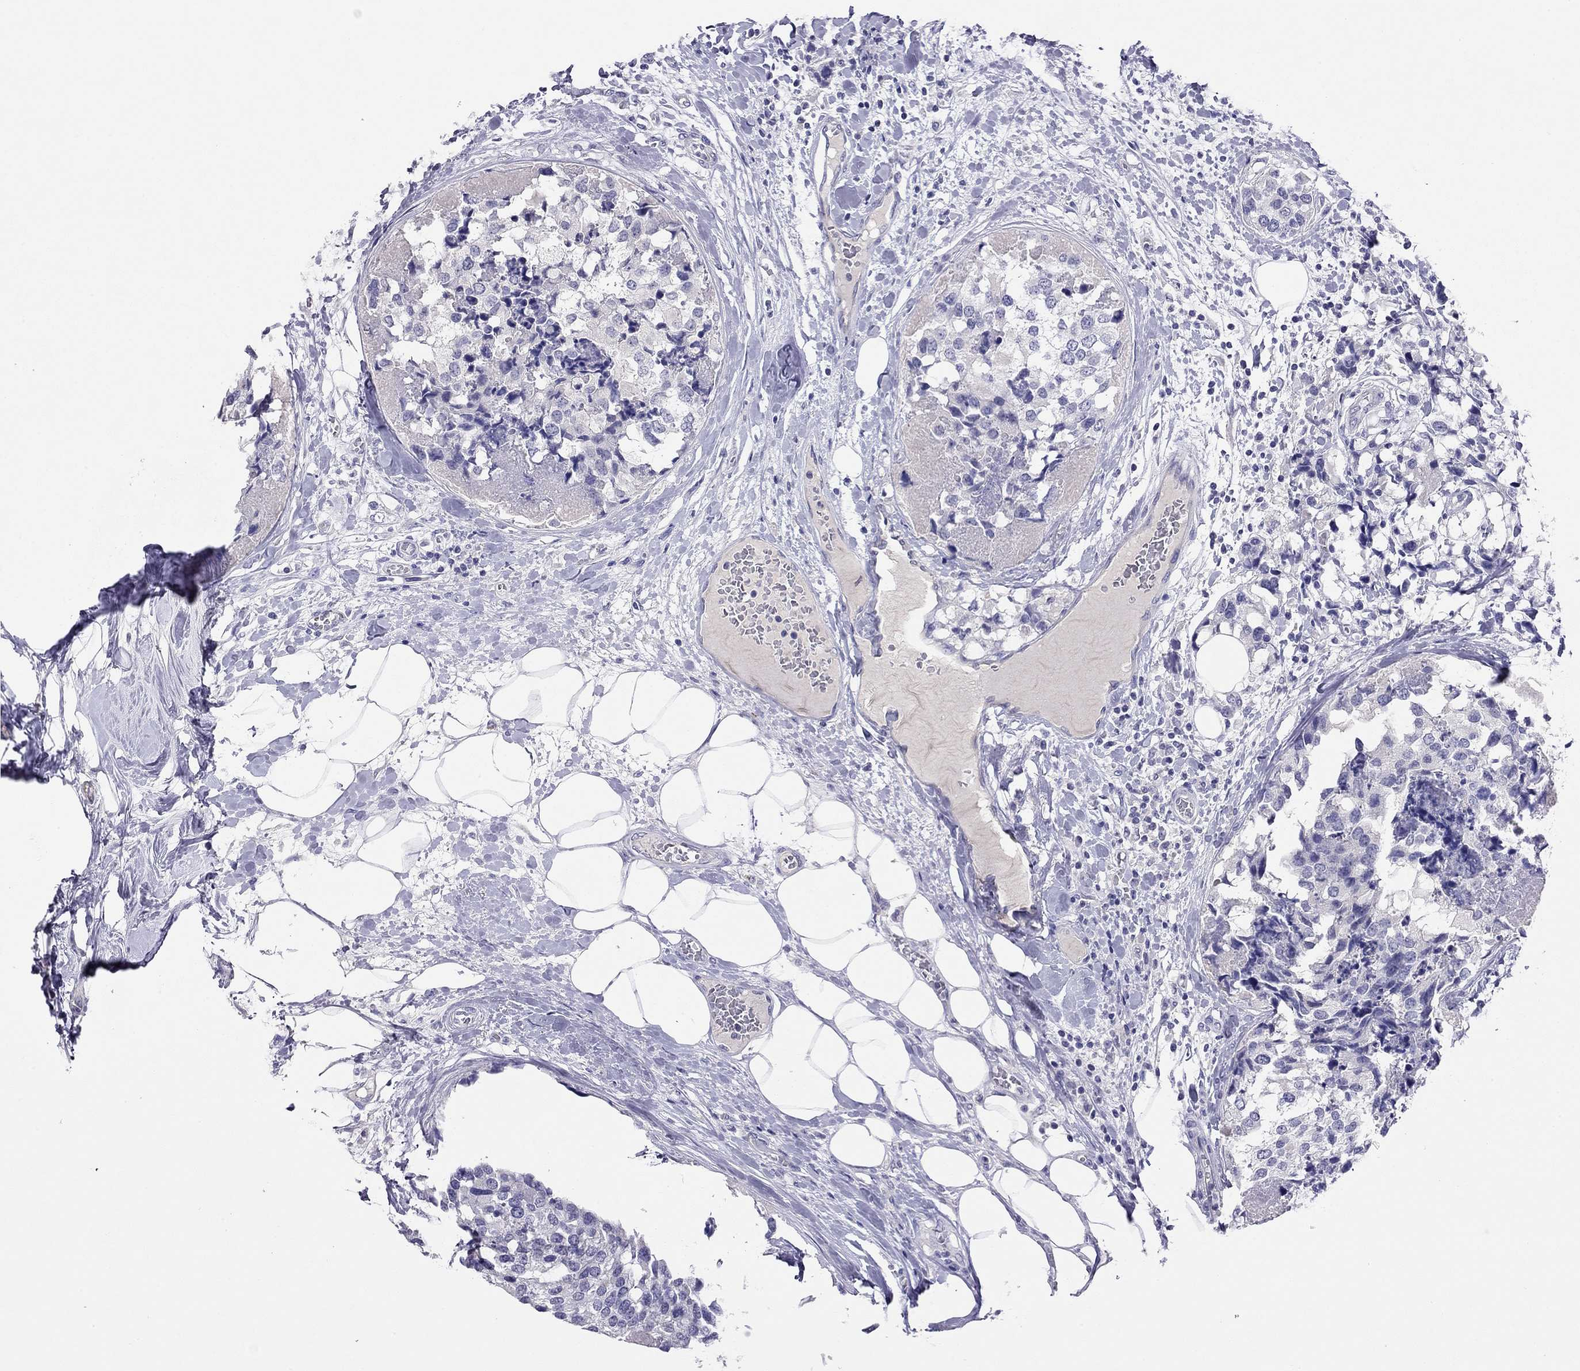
{"staining": {"intensity": "negative", "quantity": "none", "location": "none"}, "tissue": "breast cancer", "cell_type": "Tumor cells", "image_type": "cancer", "snomed": [{"axis": "morphology", "description": "Lobular carcinoma"}, {"axis": "topography", "description": "Breast"}], "caption": "Lobular carcinoma (breast) stained for a protein using IHC exhibits no positivity tumor cells.", "gene": "CAPNS2", "patient": {"sex": "female", "age": 59}}